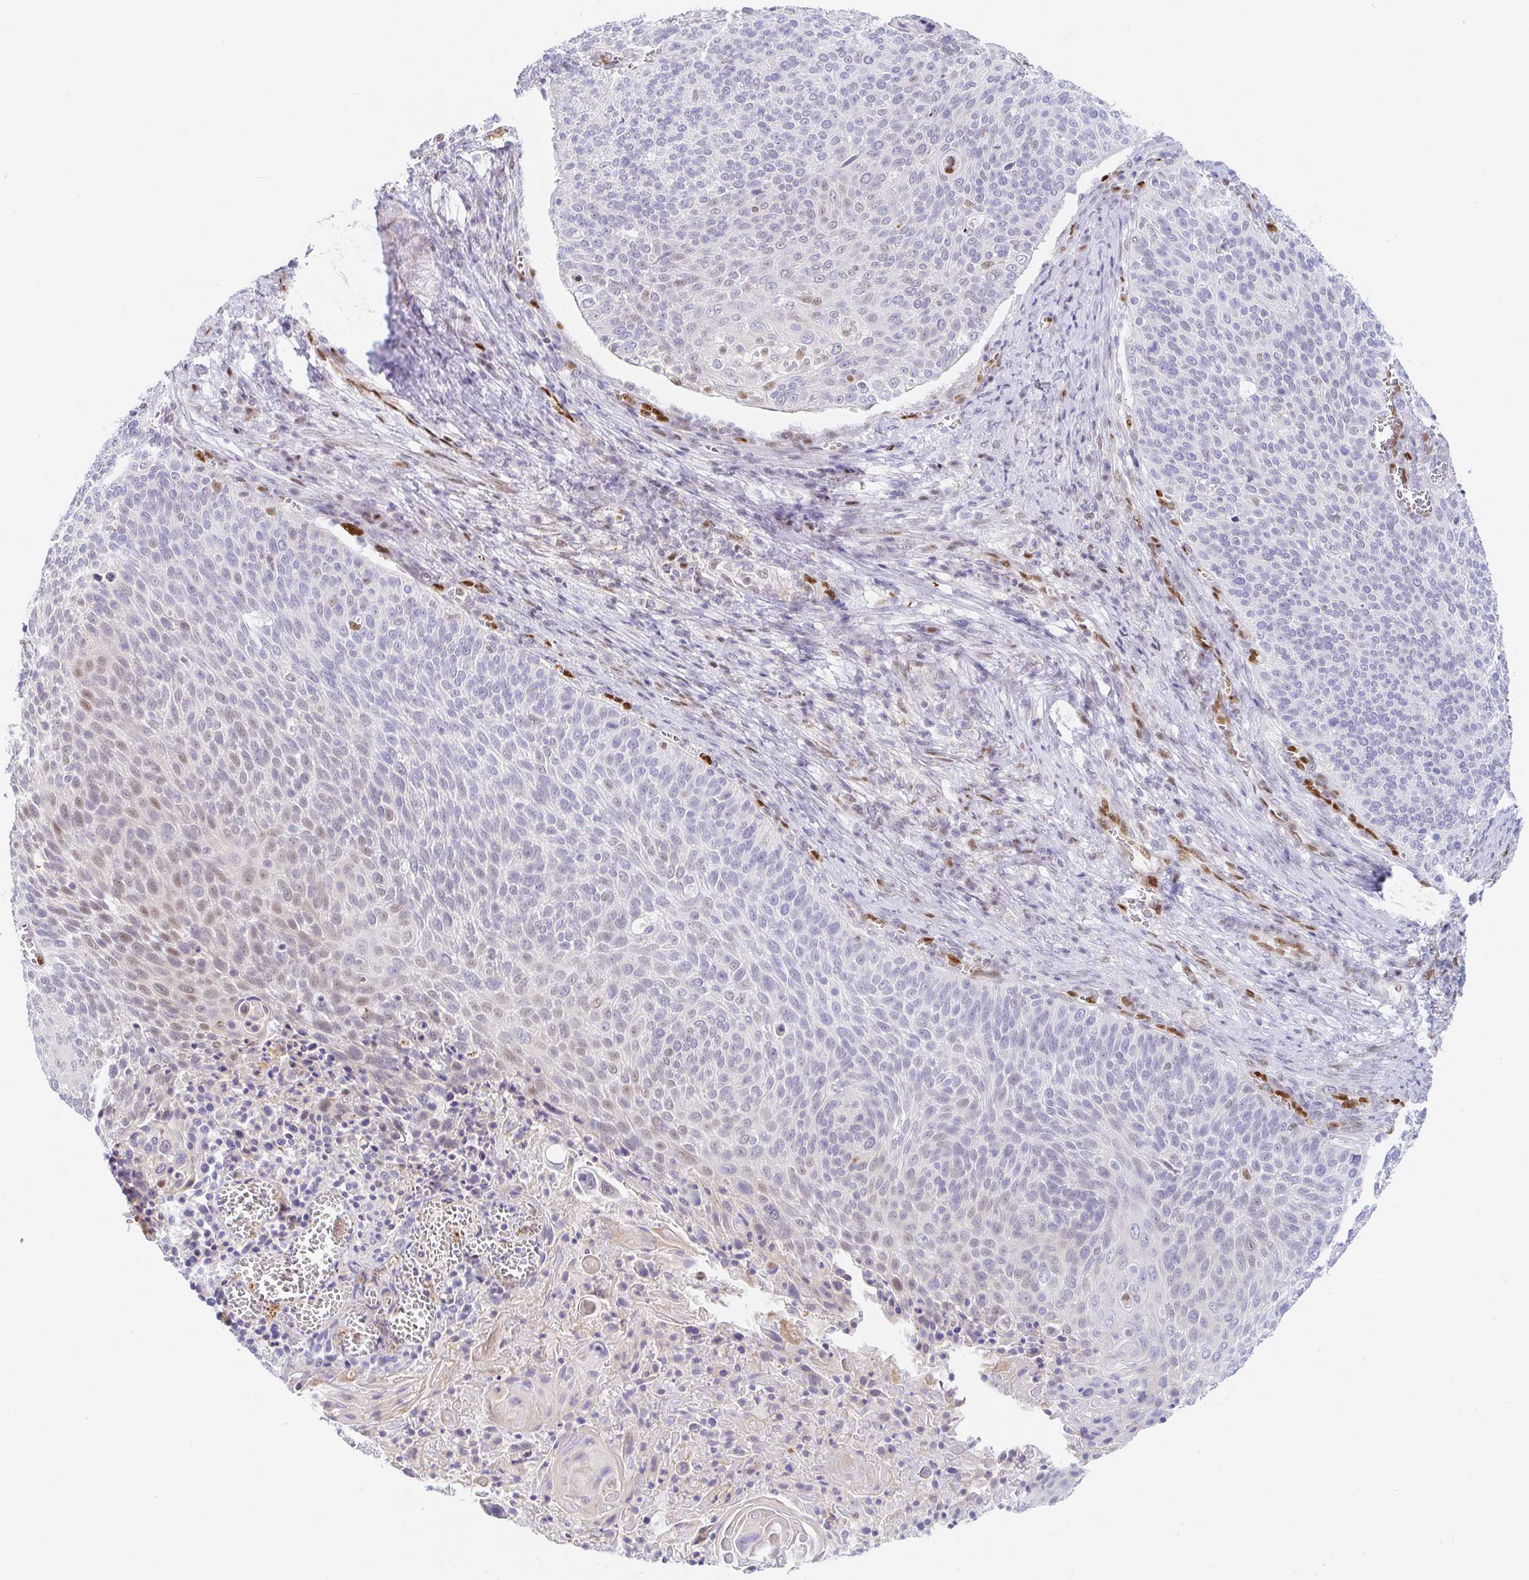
{"staining": {"intensity": "weak", "quantity": "<25%", "location": "nuclear"}, "tissue": "cervical cancer", "cell_type": "Tumor cells", "image_type": "cancer", "snomed": [{"axis": "morphology", "description": "Squamous cell carcinoma, NOS"}, {"axis": "topography", "description": "Cervix"}], "caption": "Immunohistochemistry (IHC) of cervical squamous cell carcinoma displays no positivity in tumor cells.", "gene": "HINFP", "patient": {"sex": "female", "age": 31}}